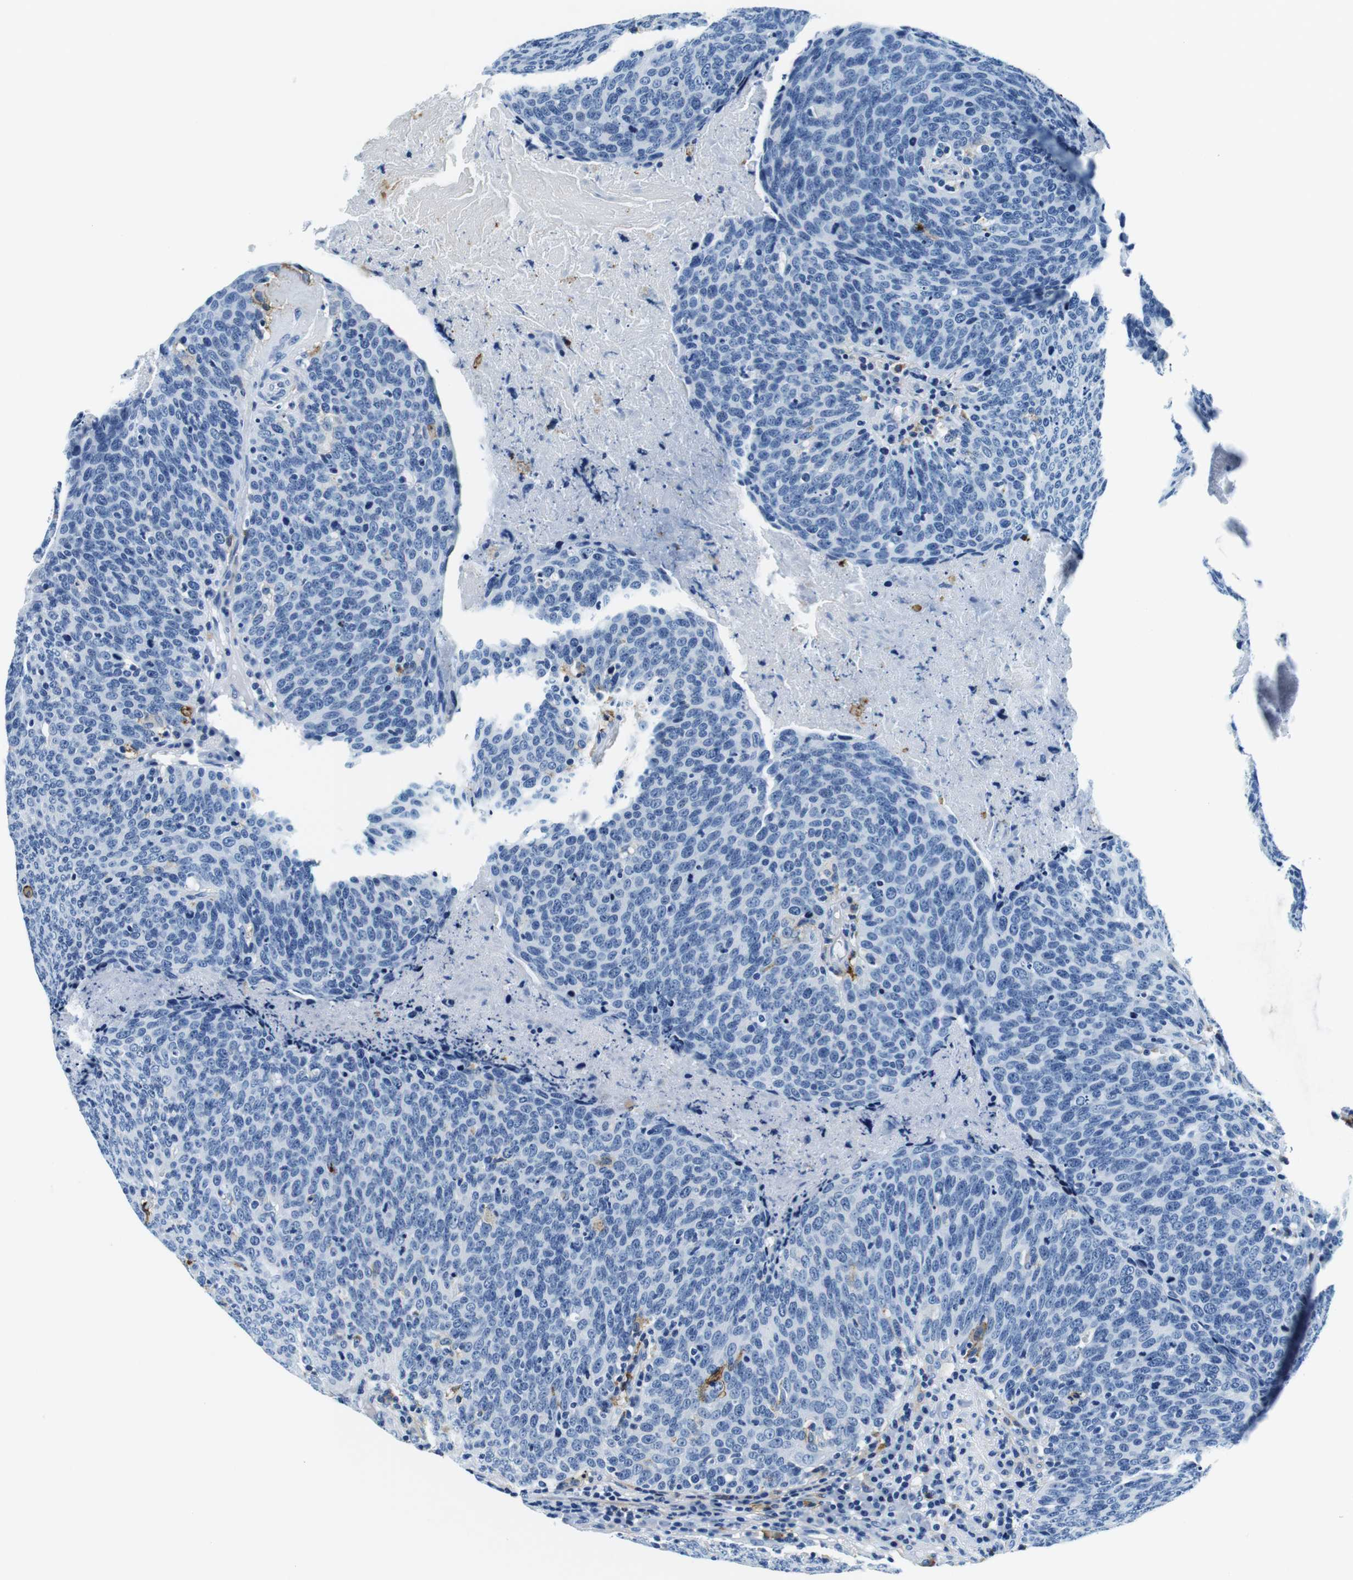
{"staining": {"intensity": "negative", "quantity": "none", "location": "none"}, "tissue": "head and neck cancer", "cell_type": "Tumor cells", "image_type": "cancer", "snomed": [{"axis": "morphology", "description": "Squamous cell carcinoma, NOS"}, {"axis": "morphology", "description": "Squamous cell carcinoma, metastatic, NOS"}, {"axis": "topography", "description": "Lymph node"}, {"axis": "topography", "description": "Head-Neck"}], "caption": "Micrograph shows no protein staining in tumor cells of head and neck metastatic squamous cell carcinoma tissue.", "gene": "HLA-DRB1", "patient": {"sex": "male", "age": 62}}